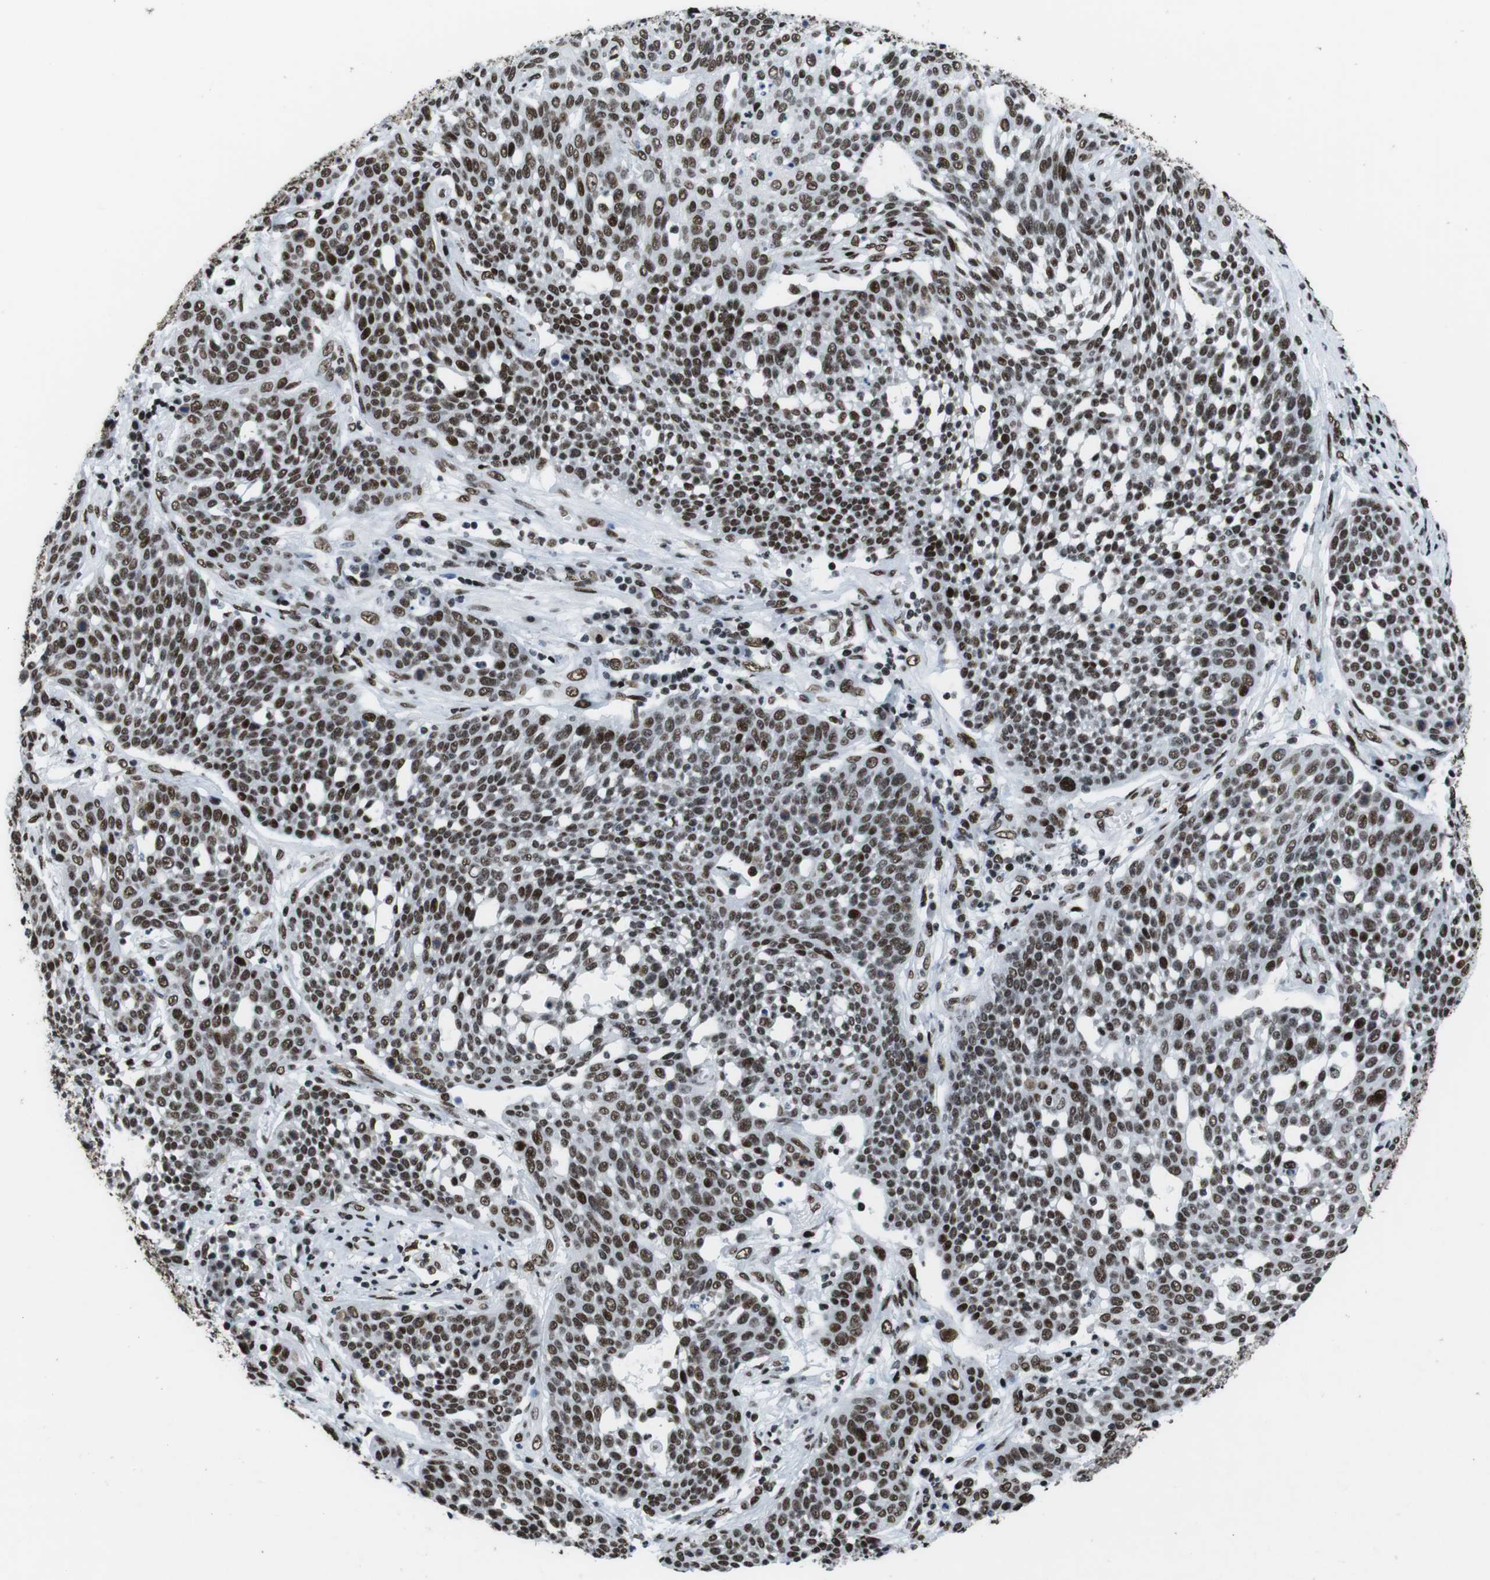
{"staining": {"intensity": "moderate", "quantity": ">75%", "location": "nuclear"}, "tissue": "cervical cancer", "cell_type": "Tumor cells", "image_type": "cancer", "snomed": [{"axis": "morphology", "description": "Squamous cell carcinoma, NOS"}, {"axis": "topography", "description": "Cervix"}], "caption": "Cervical cancer tissue shows moderate nuclear positivity in about >75% of tumor cells (brown staining indicates protein expression, while blue staining denotes nuclei).", "gene": "CITED2", "patient": {"sex": "female", "age": 34}}